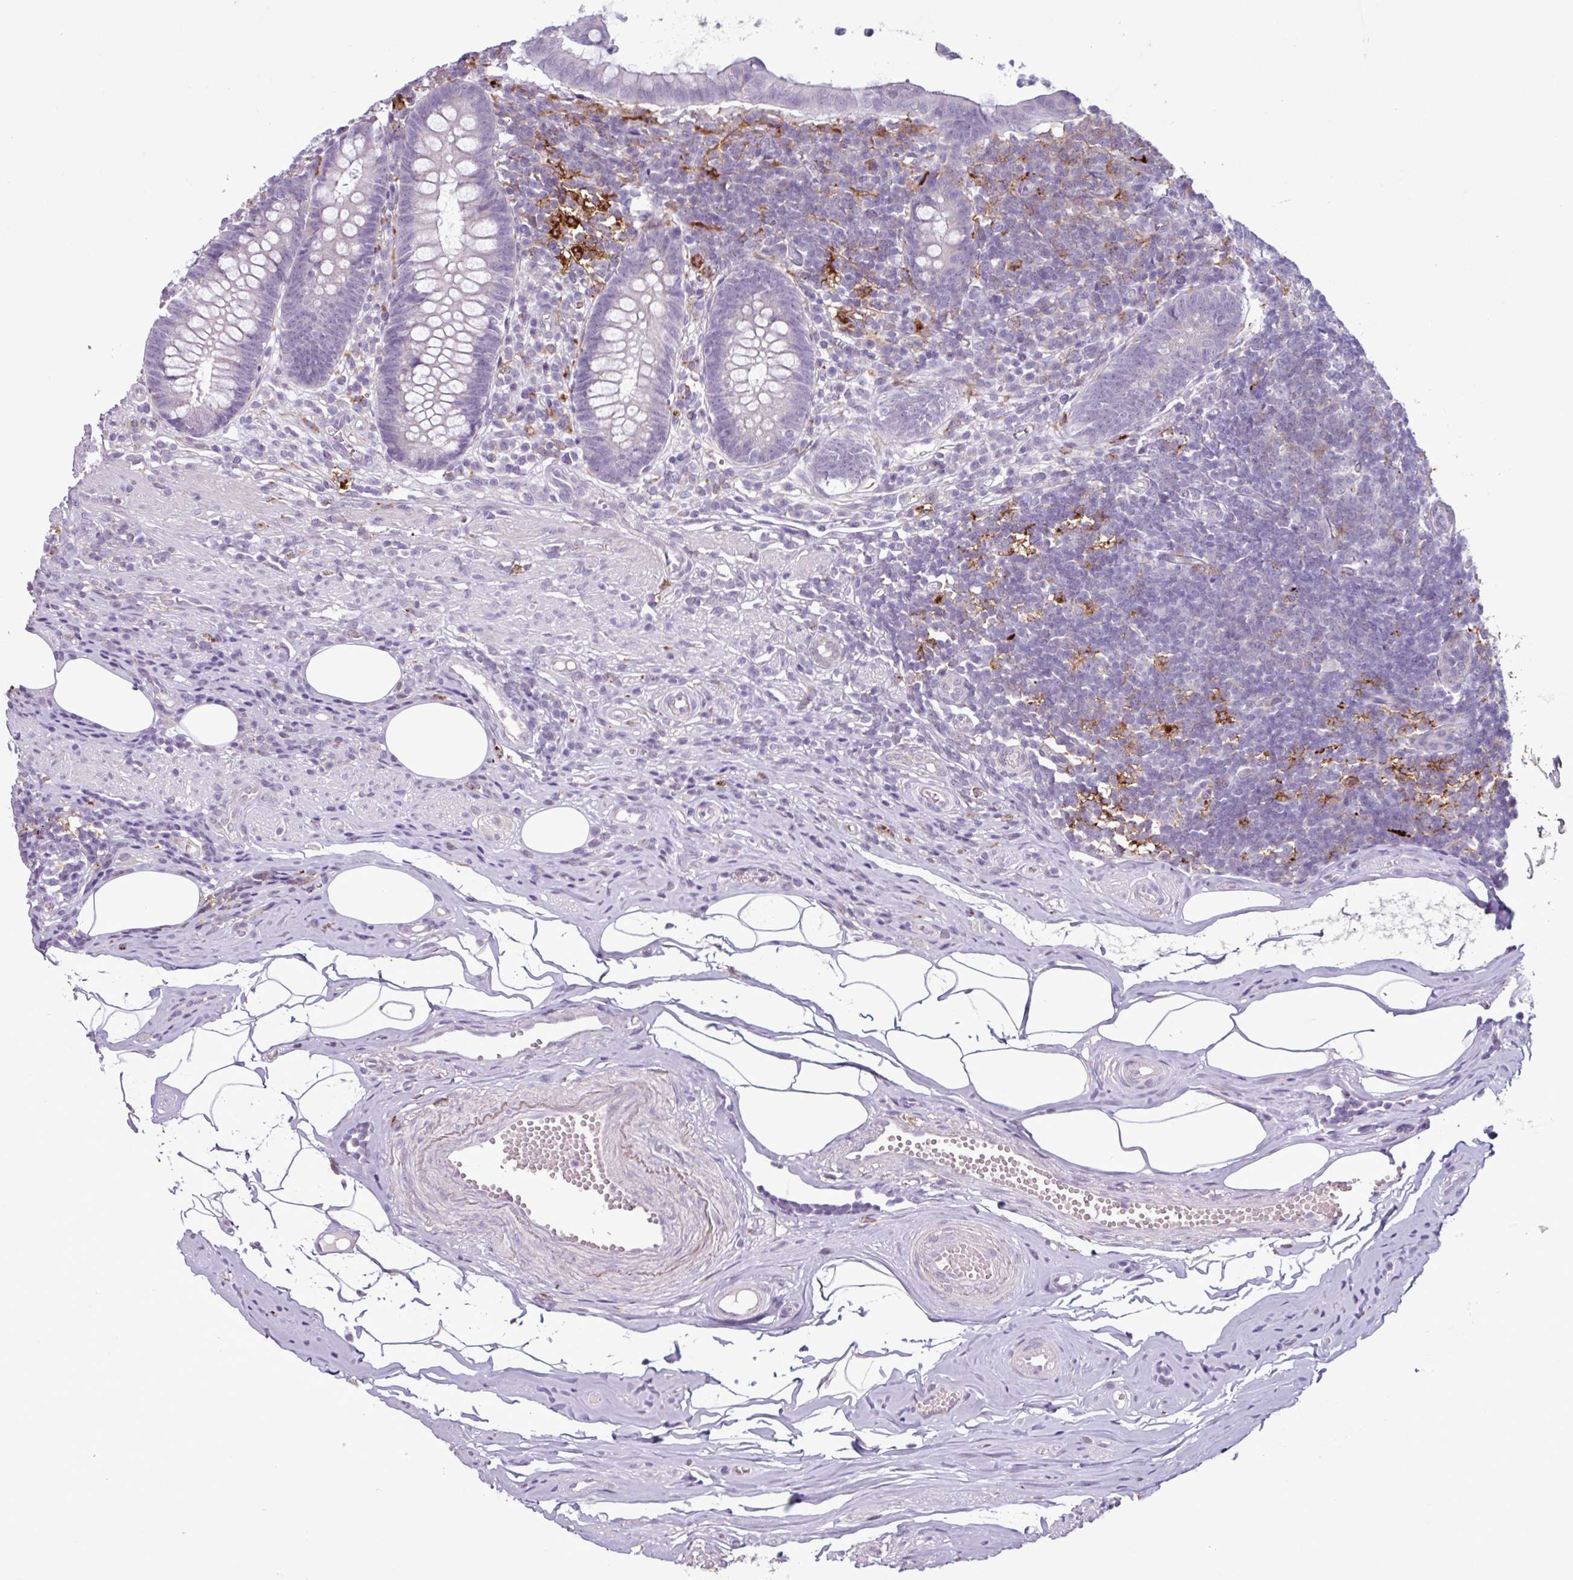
{"staining": {"intensity": "negative", "quantity": "none", "location": "none"}, "tissue": "appendix", "cell_type": "Glandular cells", "image_type": "normal", "snomed": [{"axis": "morphology", "description": "Normal tissue, NOS"}, {"axis": "topography", "description": "Appendix"}], "caption": "Photomicrograph shows no protein expression in glandular cells of normal appendix.", "gene": "C9orf24", "patient": {"sex": "female", "age": 56}}